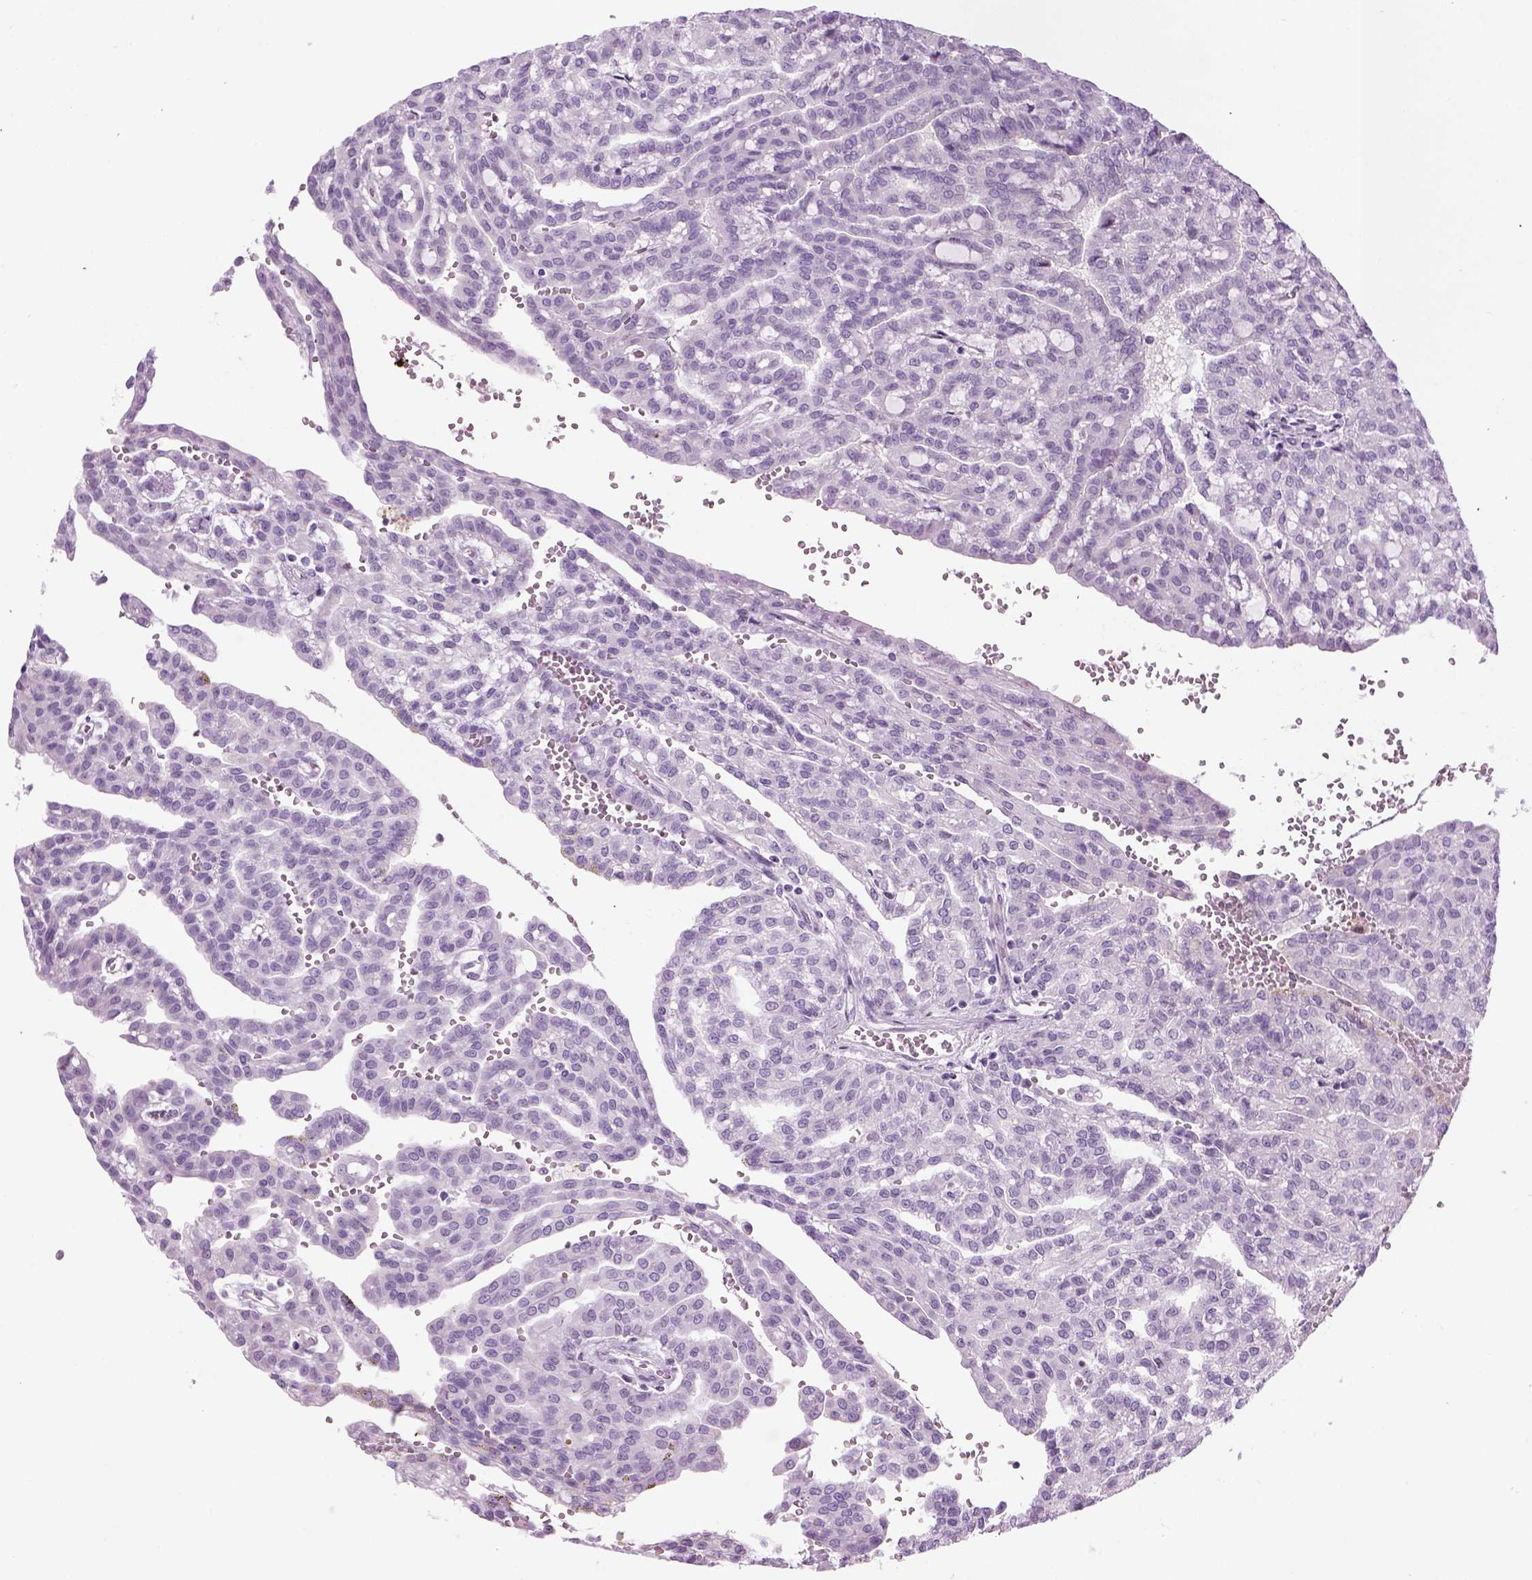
{"staining": {"intensity": "negative", "quantity": "none", "location": "none"}, "tissue": "renal cancer", "cell_type": "Tumor cells", "image_type": "cancer", "snomed": [{"axis": "morphology", "description": "Adenocarcinoma, NOS"}, {"axis": "topography", "description": "Kidney"}], "caption": "There is no significant staining in tumor cells of renal cancer. (DAB (3,3'-diaminobenzidine) IHC with hematoxylin counter stain).", "gene": "CIBAR2", "patient": {"sex": "male", "age": 63}}